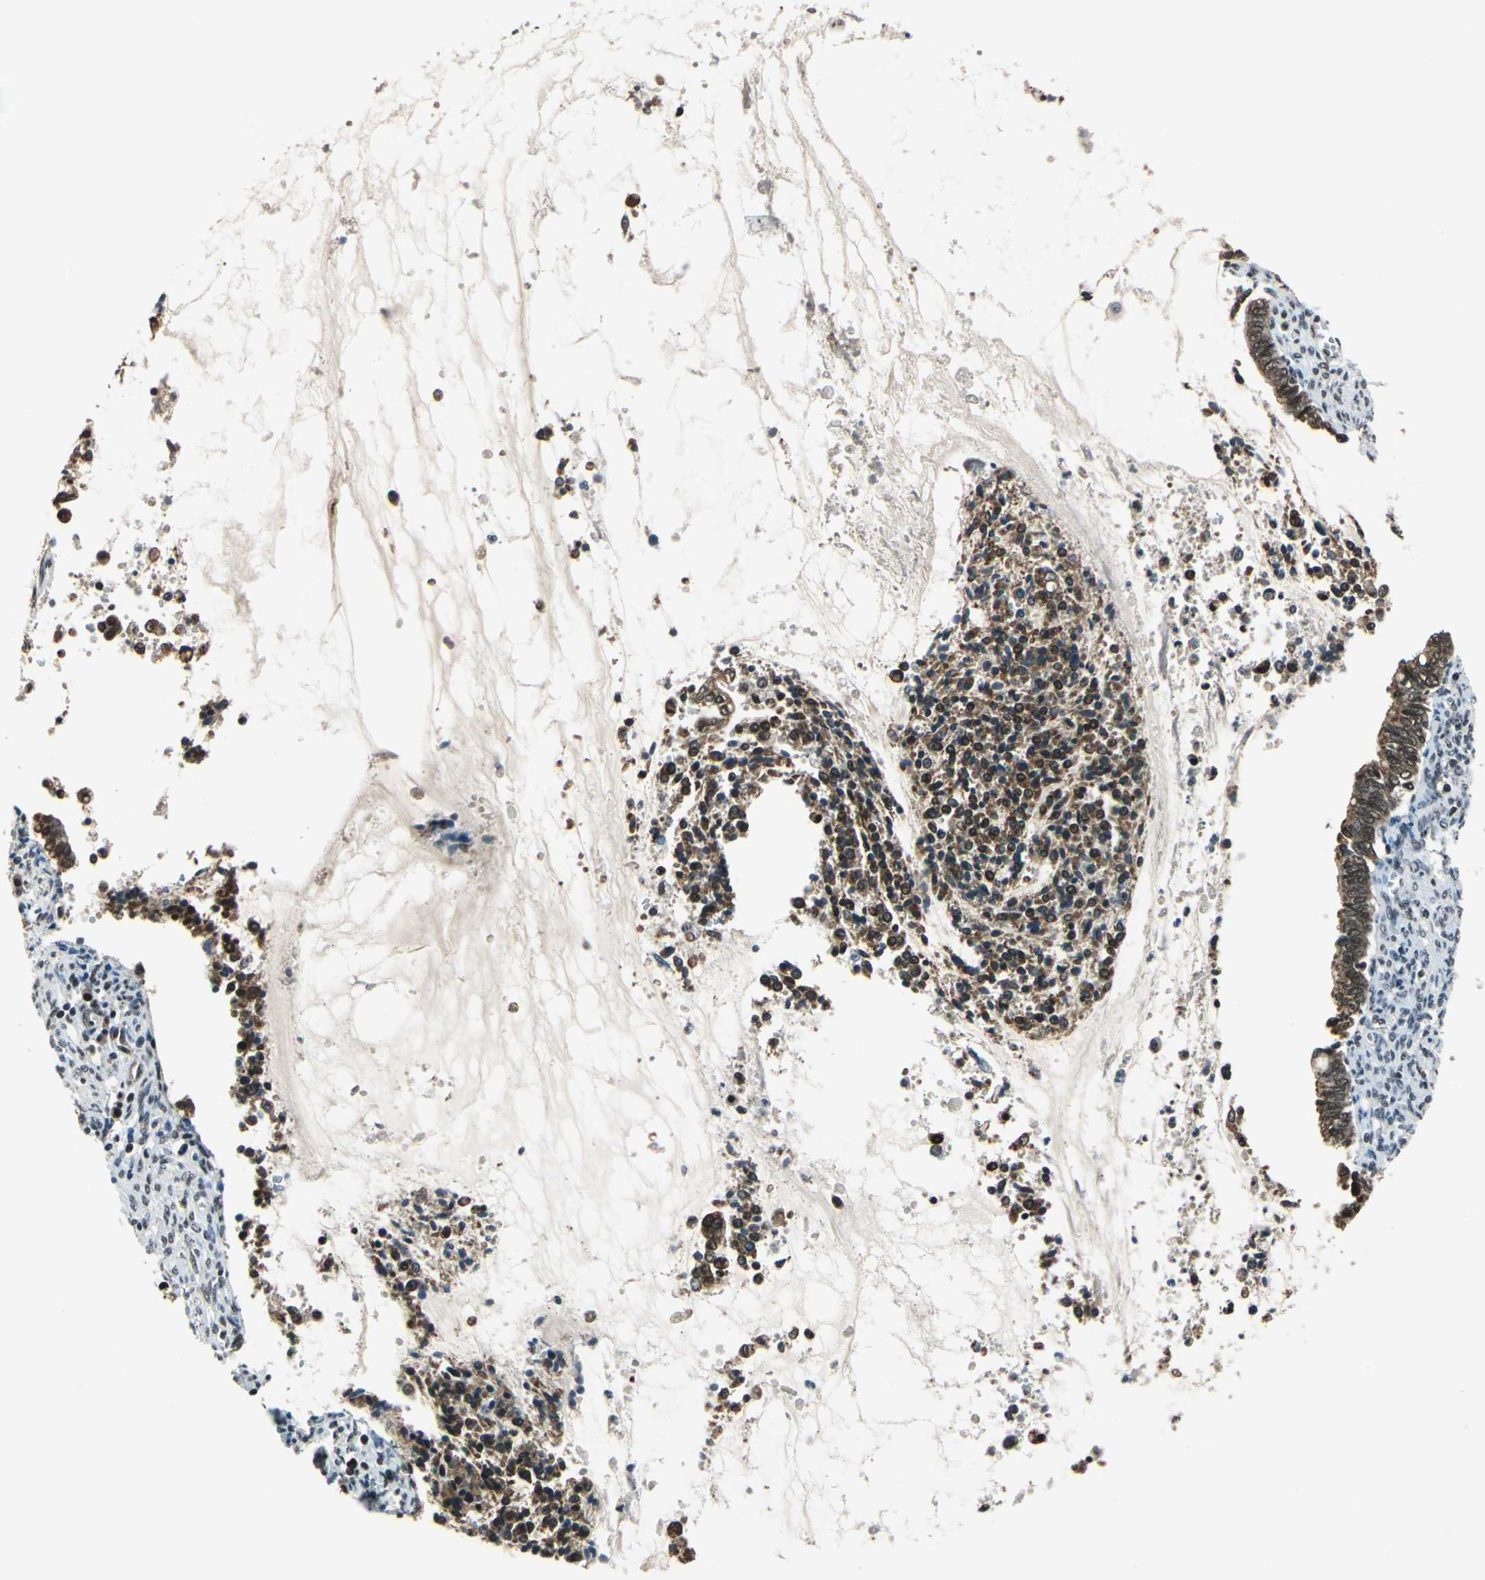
{"staining": {"intensity": "strong", "quantity": ">75%", "location": "cytoplasmic/membranous,nuclear"}, "tissue": "cervical cancer", "cell_type": "Tumor cells", "image_type": "cancer", "snomed": [{"axis": "morphology", "description": "Adenocarcinoma, NOS"}, {"axis": "topography", "description": "Cervix"}], "caption": "Cervical cancer tissue reveals strong cytoplasmic/membranous and nuclear expression in about >75% of tumor cells Immunohistochemistry stains the protein of interest in brown and the nuclei are stained blue.", "gene": "BCLAF1", "patient": {"sex": "female", "age": 44}}